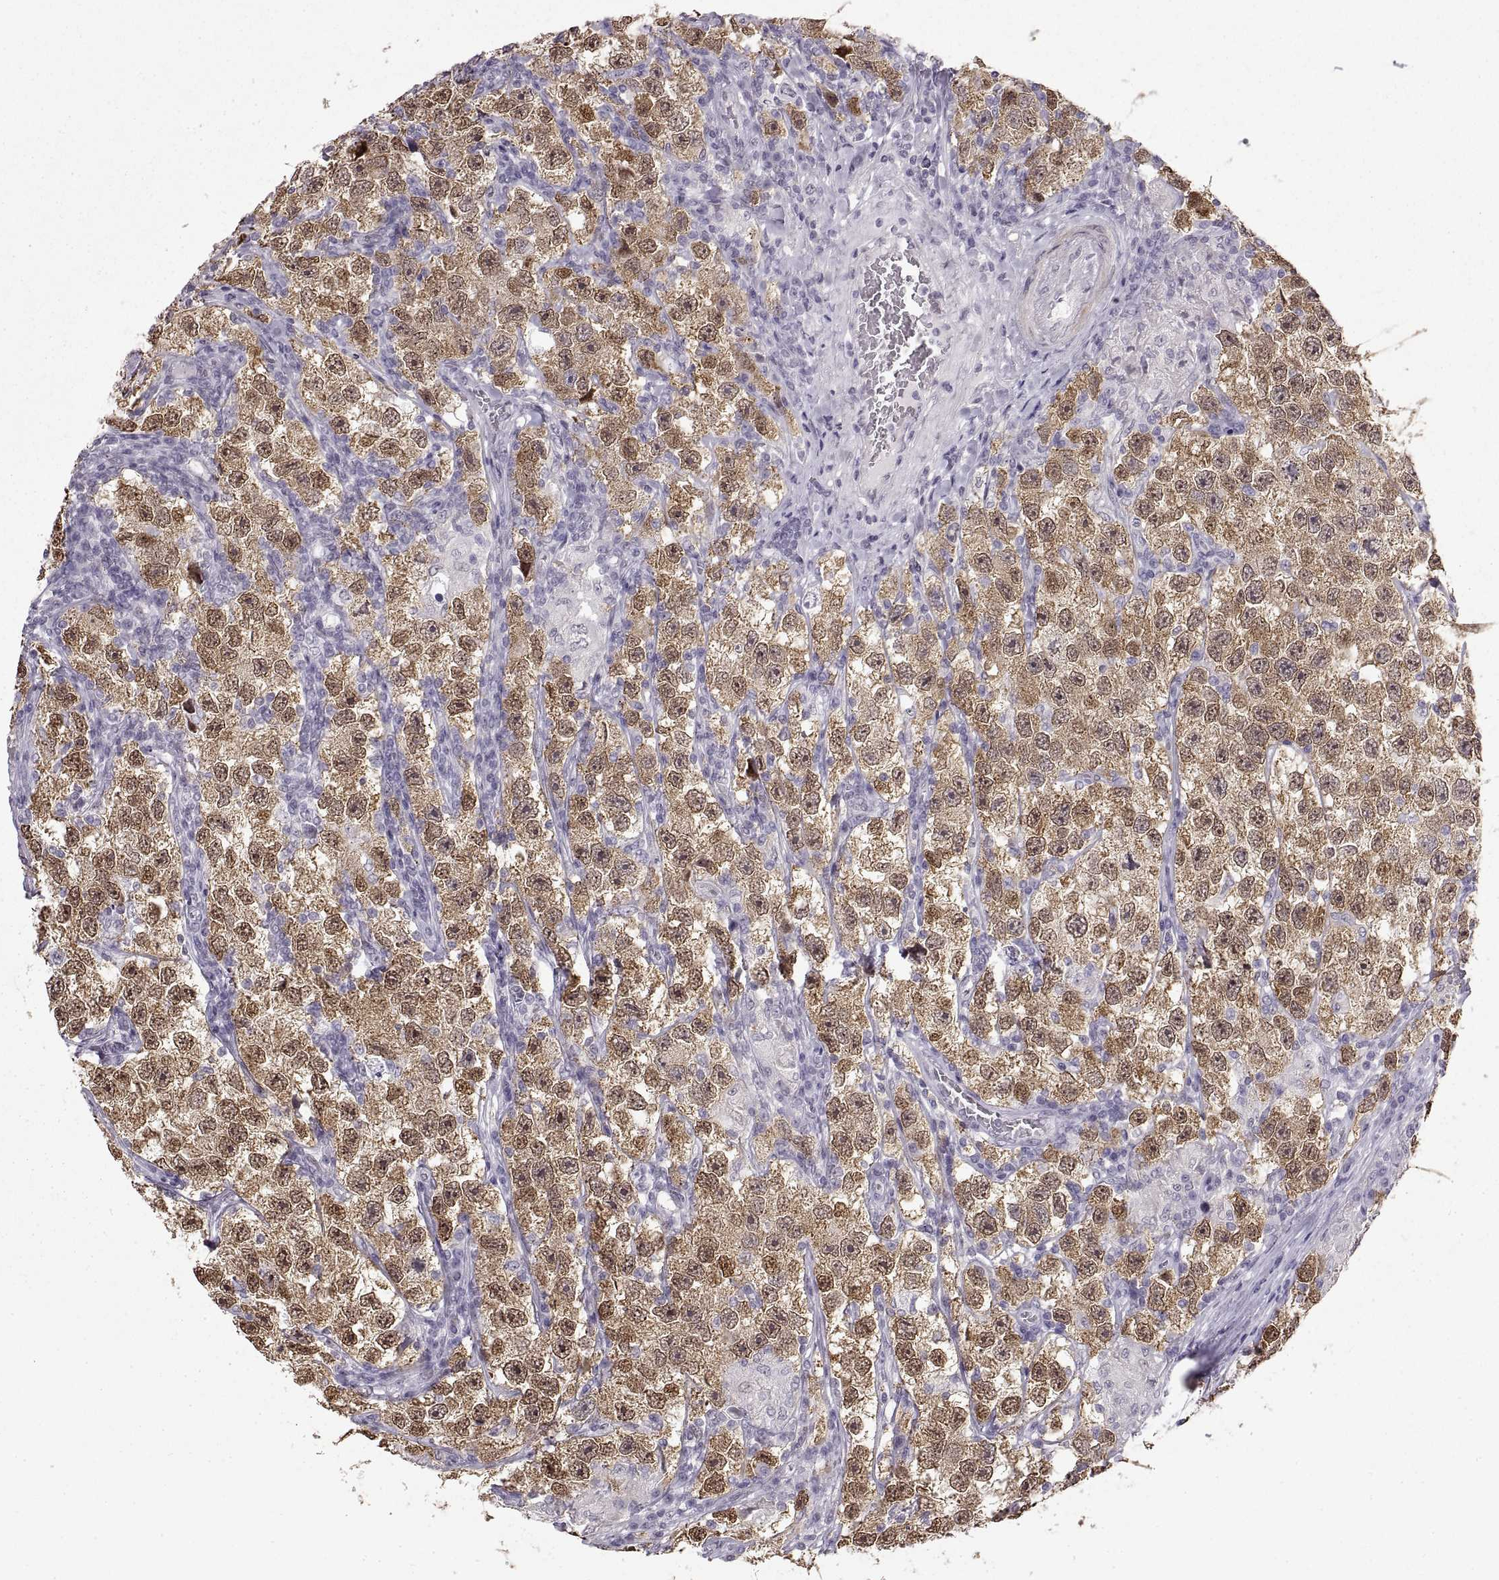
{"staining": {"intensity": "moderate", "quantity": "25%-75%", "location": "cytoplasmic/membranous,nuclear"}, "tissue": "testis cancer", "cell_type": "Tumor cells", "image_type": "cancer", "snomed": [{"axis": "morphology", "description": "Seminoma, NOS"}, {"axis": "topography", "description": "Testis"}], "caption": "Immunohistochemistry of testis cancer (seminoma) displays medium levels of moderate cytoplasmic/membranous and nuclear expression in about 25%-75% of tumor cells.", "gene": "NANOS3", "patient": {"sex": "male", "age": 26}}